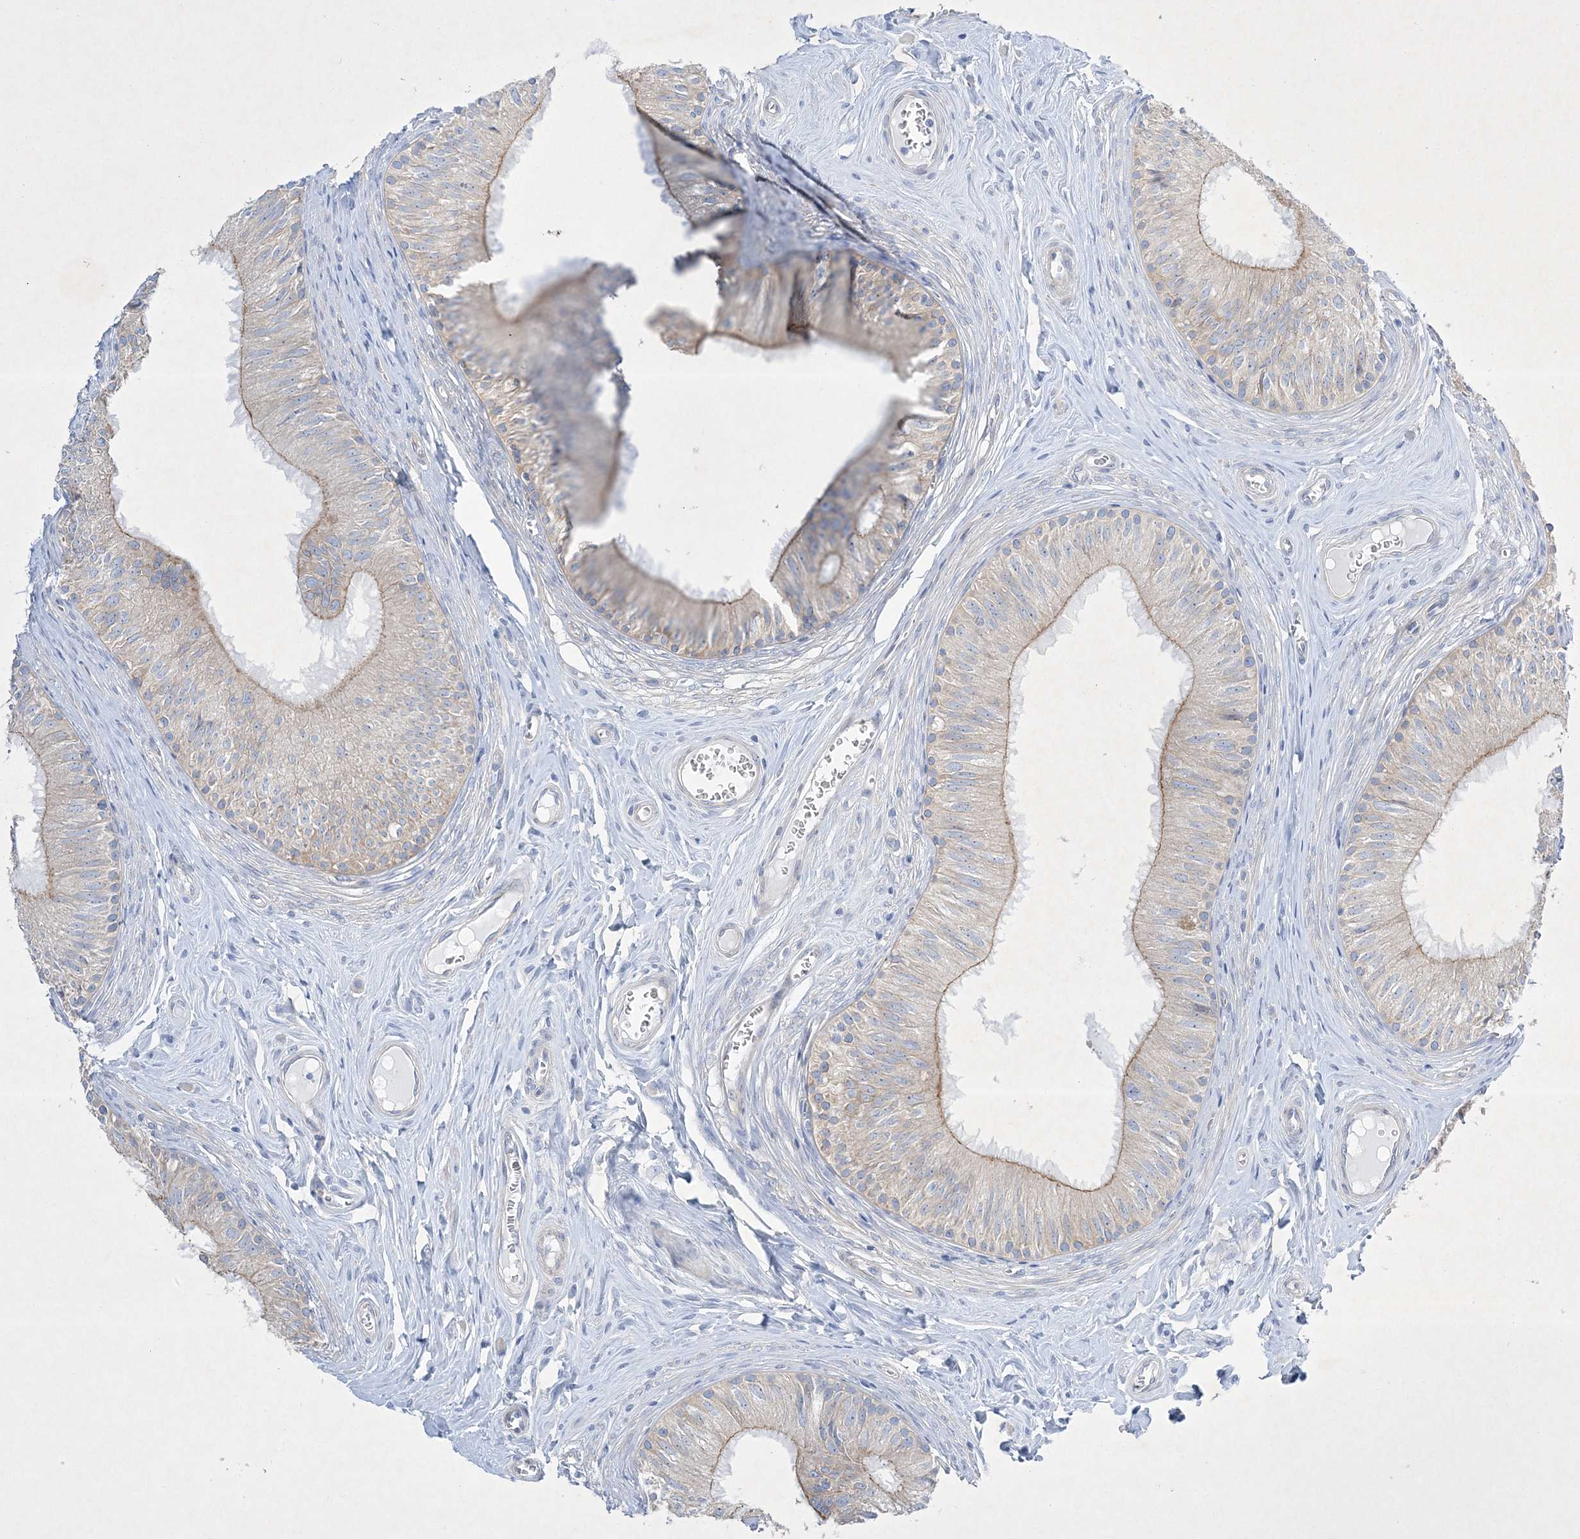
{"staining": {"intensity": "weak", "quantity": ">75%", "location": "cytoplasmic/membranous"}, "tissue": "epididymis", "cell_type": "Glandular cells", "image_type": "normal", "snomed": [{"axis": "morphology", "description": "Normal tissue, NOS"}, {"axis": "topography", "description": "Epididymis"}], "caption": "A photomicrograph of epididymis stained for a protein demonstrates weak cytoplasmic/membranous brown staining in glandular cells.", "gene": "FARSB", "patient": {"sex": "male", "age": 46}}